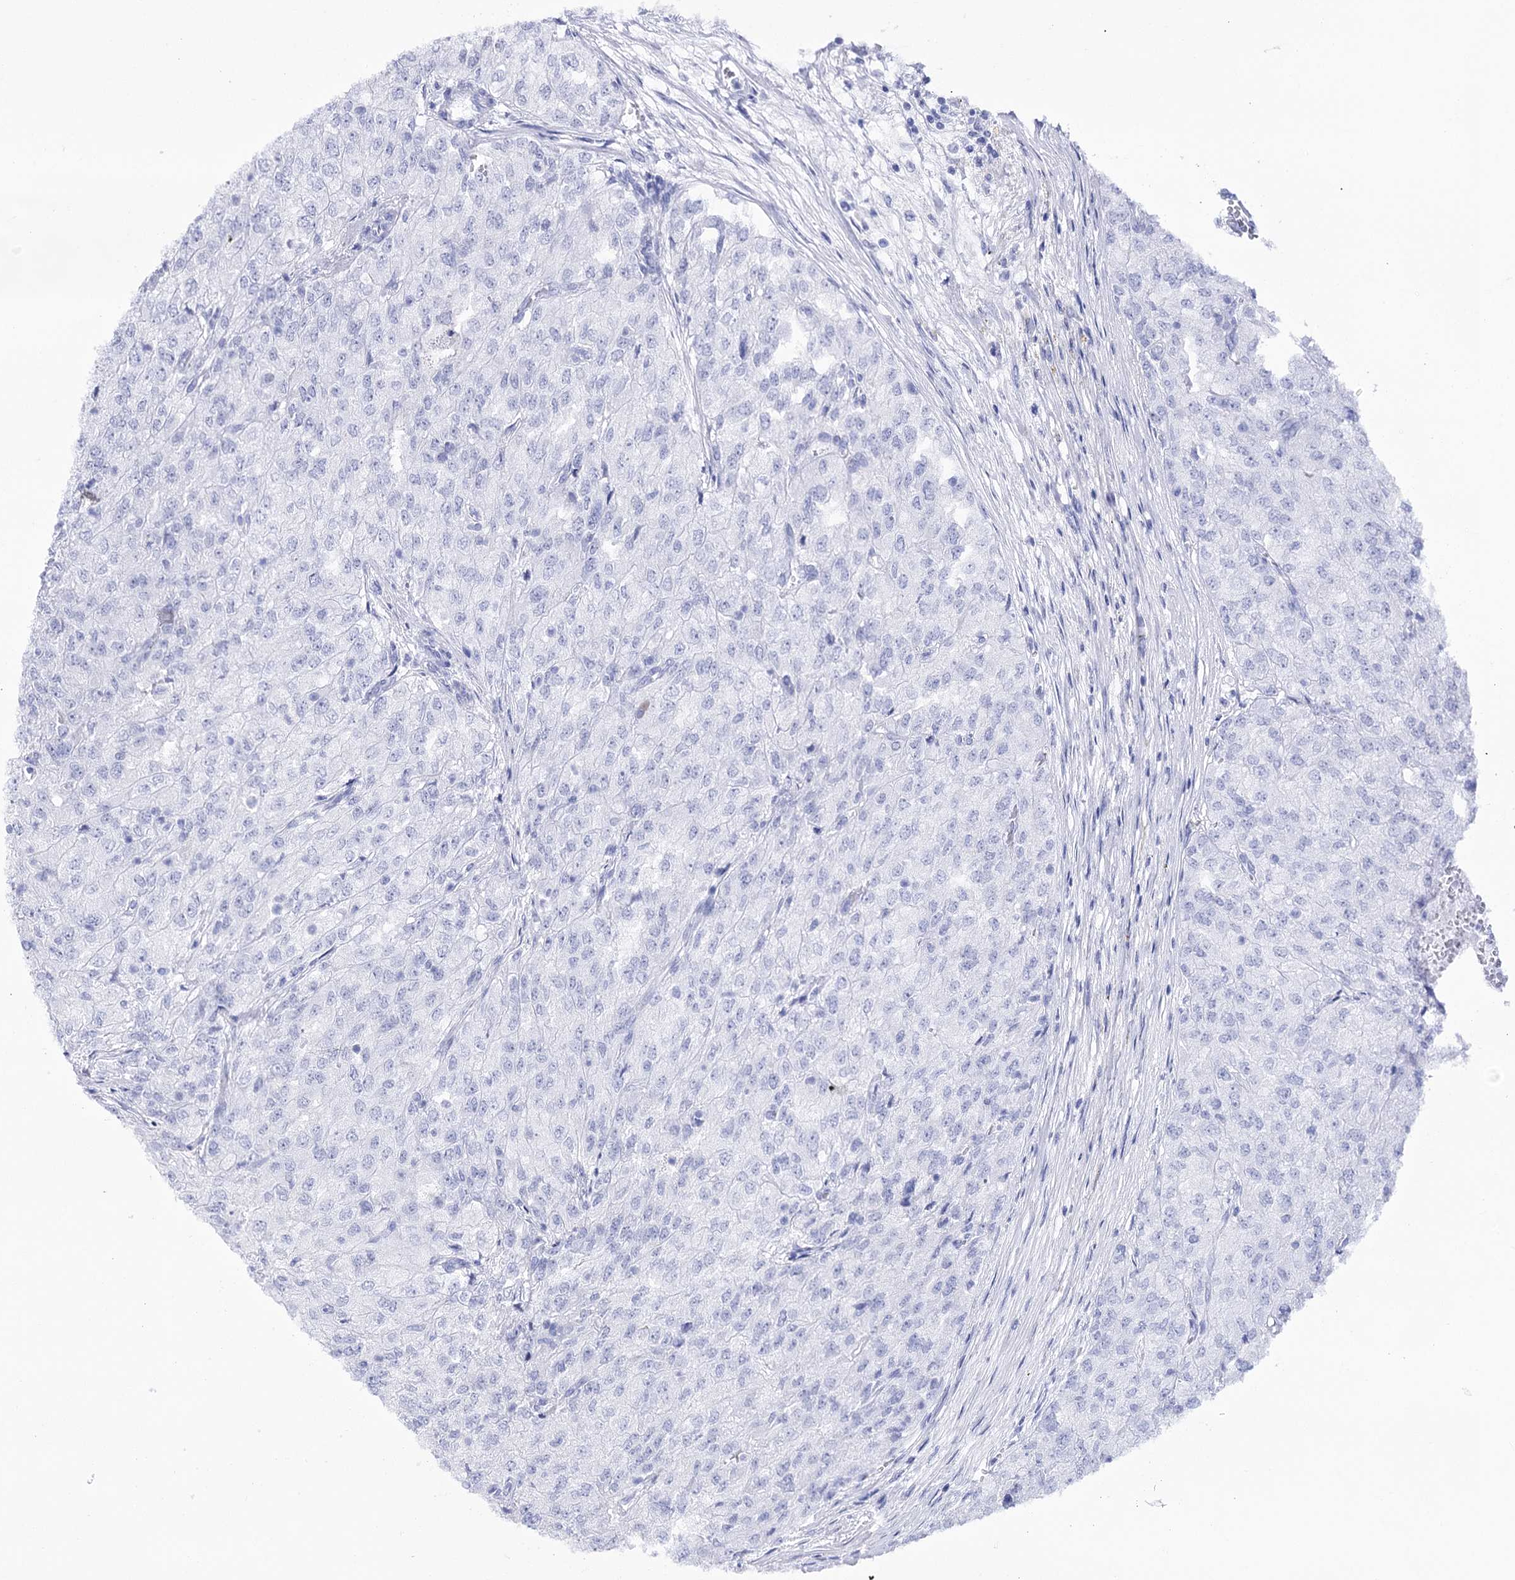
{"staining": {"intensity": "negative", "quantity": "none", "location": "none"}, "tissue": "renal cancer", "cell_type": "Tumor cells", "image_type": "cancer", "snomed": [{"axis": "morphology", "description": "Adenocarcinoma, NOS"}, {"axis": "topography", "description": "Kidney"}], "caption": "DAB immunohistochemical staining of adenocarcinoma (renal) reveals no significant staining in tumor cells. (Immunohistochemistry (ihc), brightfield microscopy, high magnification).", "gene": "PCGF5", "patient": {"sex": "female", "age": 54}}